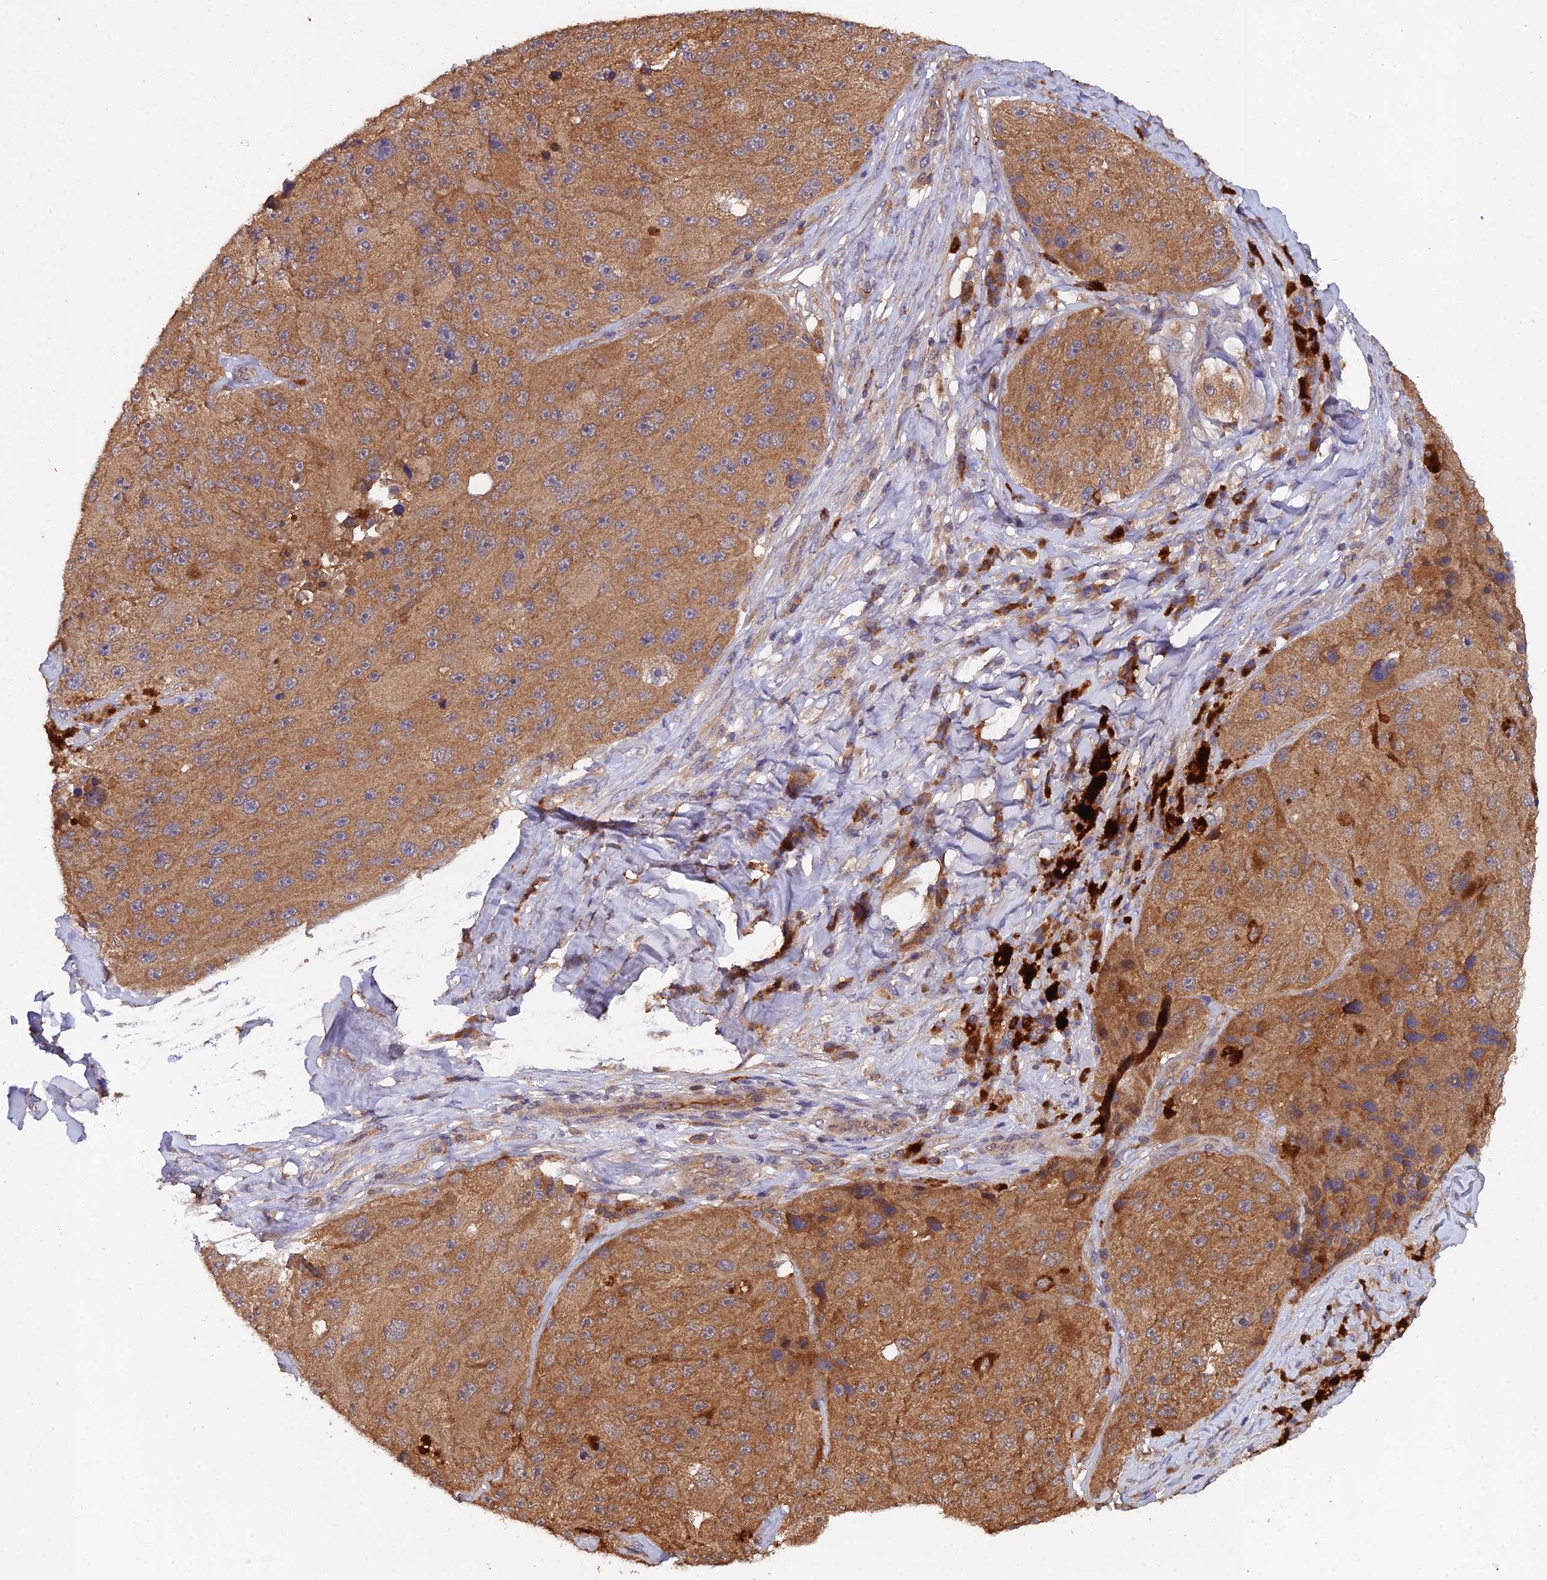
{"staining": {"intensity": "moderate", "quantity": ">75%", "location": "cytoplasmic/membranous"}, "tissue": "melanoma", "cell_type": "Tumor cells", "image_type": "cancer", "snomed": [{"axis": "morphology", "description": "Malignant melanoma, Metastatic site"}, {"axis": "topography", "description": "Lymph node"}], "caption": "Melanoma tissue displays moderate cytoplasmic/membranous positivity in approximately >75% of tumor cells, visualized by immunohistochemistry.", "gene": "TMEM258", "patient": {"sex": "male", "age": 62}}